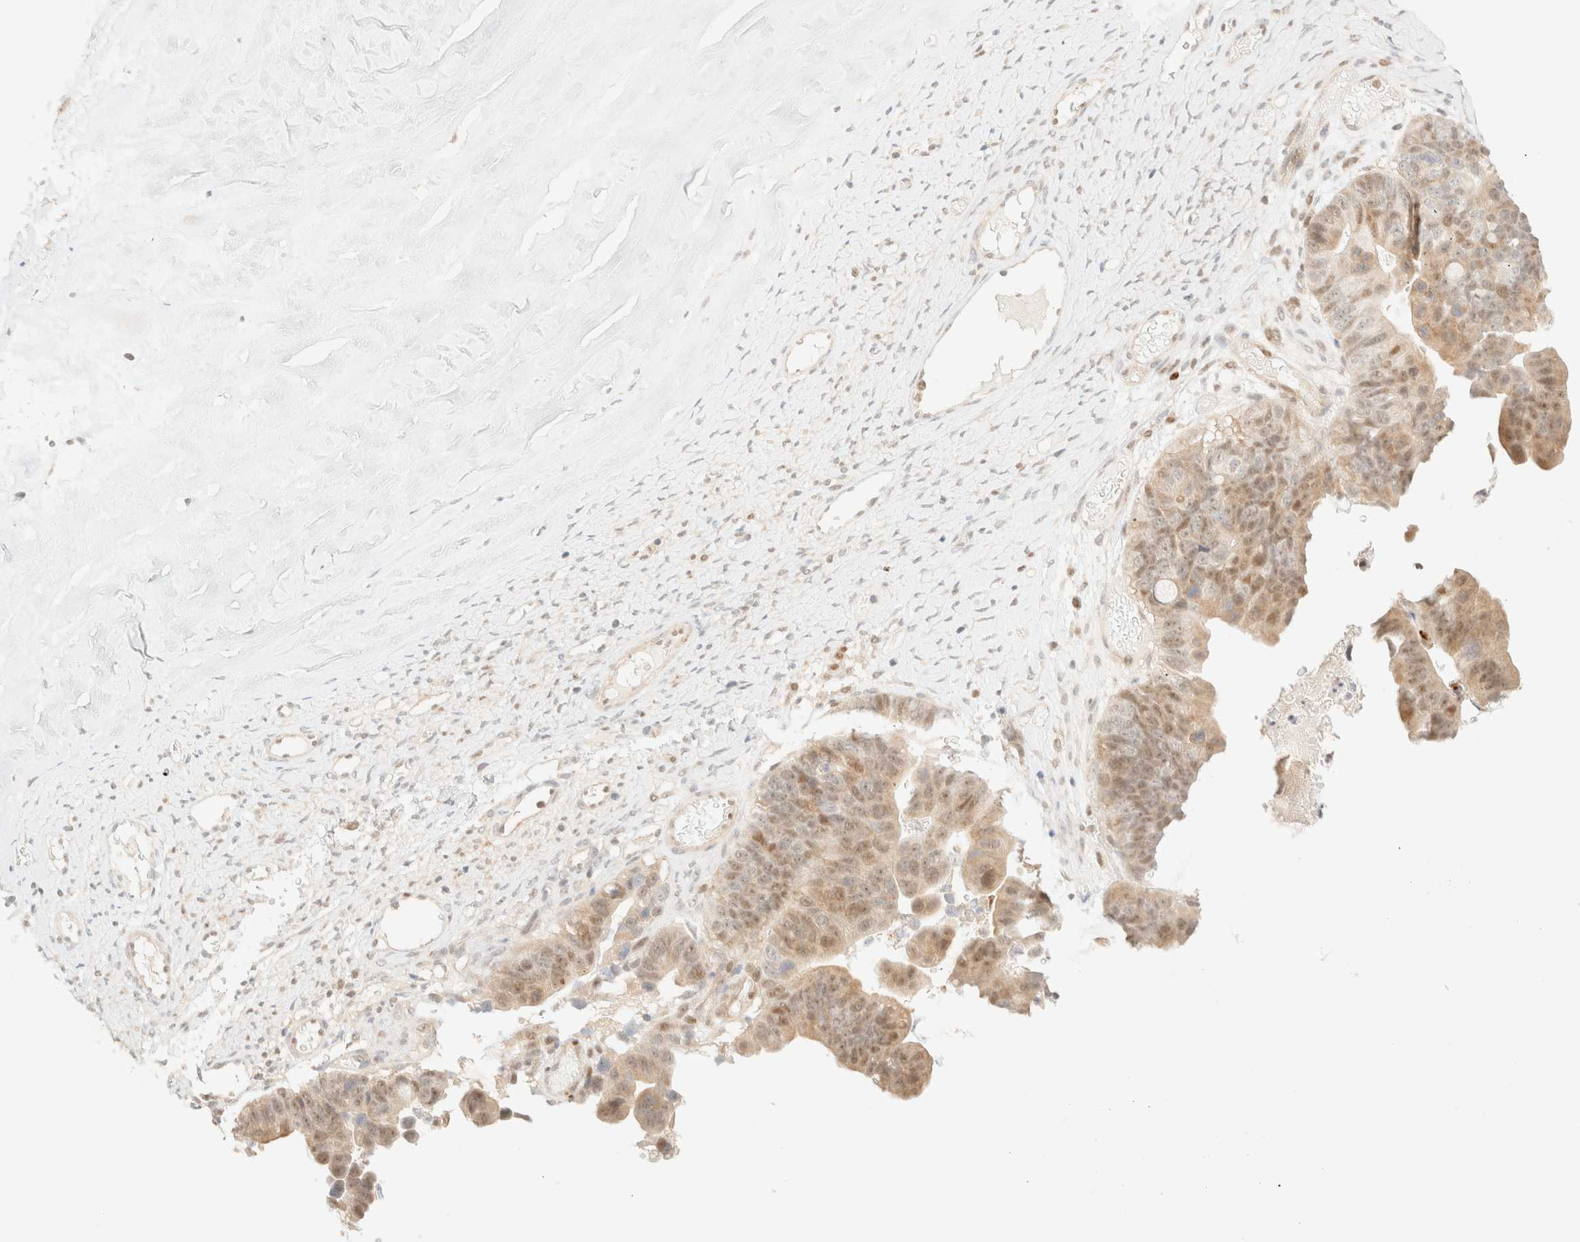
{"staining": {"intensity": "weak", "quantity": ">75%", "location": "cytoplasmic/membranous,nuclear"}, "tissue": "ovarian cancer", "cell_type": "Tumor cells", "image_type": "cancer", "snomed": [{"axis": "morphology", "description": "Cystadenocarcinoma, mucinous, NOS"}, {"axis": "topography", "description": "Ovary"}], "caption": "Immunohistochemistry (IHC) staining of ovarian cancer (mucinous cystadenocarcinoma), which demonstrates low levels of weak cytoplasmic/membranous and nuclear positivity in approximately >75% of tumor cells indicating weak cytoplasmic/membranous and nuclear protein staining. The staining was performed using DAB (brown) for protein detection and nuclei were counterstained in hematoxylin (blue).", "gene": "TSR1", "patient": {"sex": "female", "age": 61}}